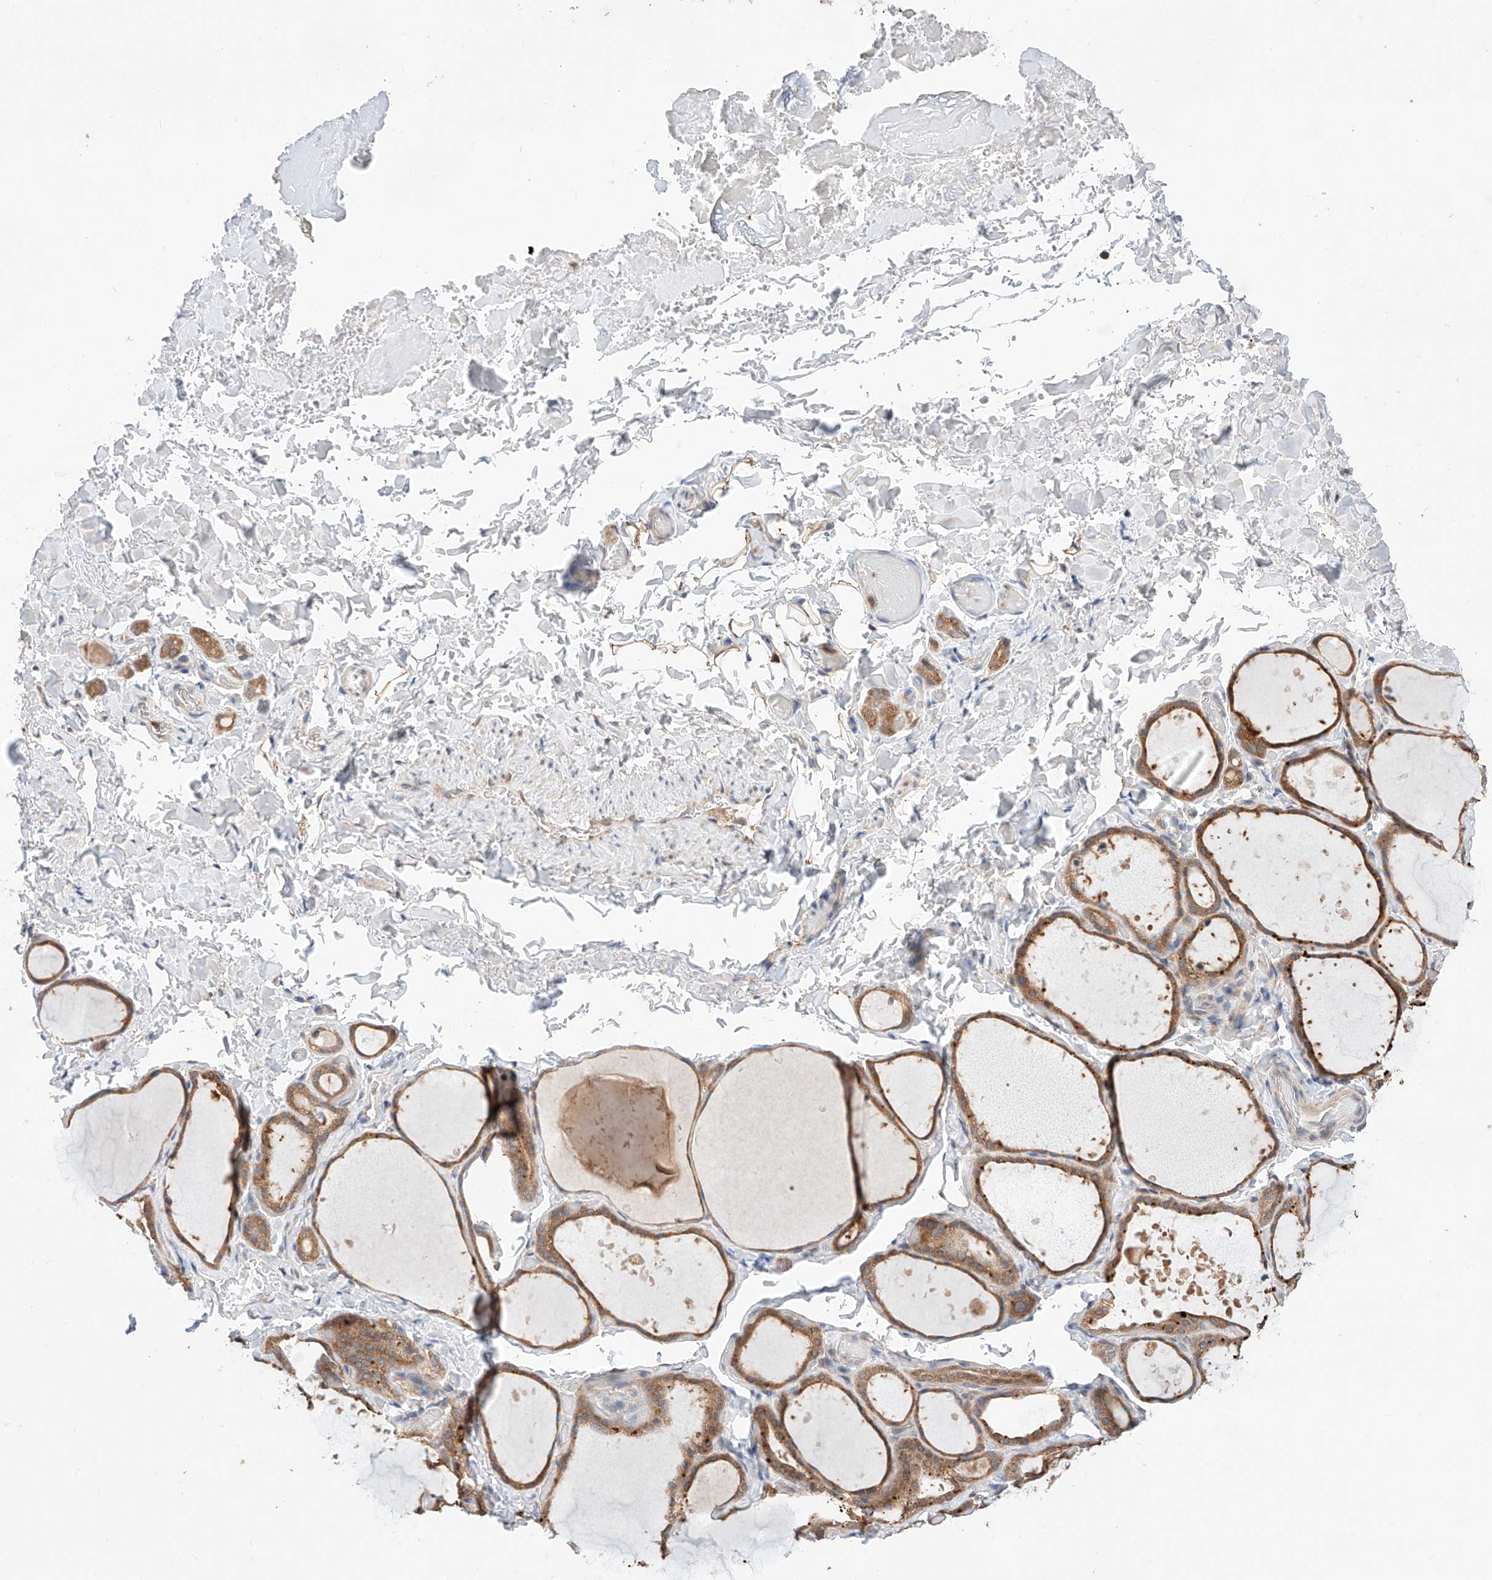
{"staining": {"intensity": "moderate", "quantity": ">75%", "location": "cytoplasmic/membranous"}, "tissue": "thyroid gland", "cell_type": "Glandular cells", "image_type": "normal", "snomed": [{"axis": "morphology", "description": "Normal tissue, NOS"}, {"axis": "topography", "description": "Thyroid gland"}], "caption": "A high-resolution photomicrograph shows immunohistochemistry staining of benign thyroid gland, which exhibits moderate cytoplasmic/membranous expression in about >75% of glandular cells.", "gene": "ZSCAN4", "patient": {"sex": "female", "age": 44}}